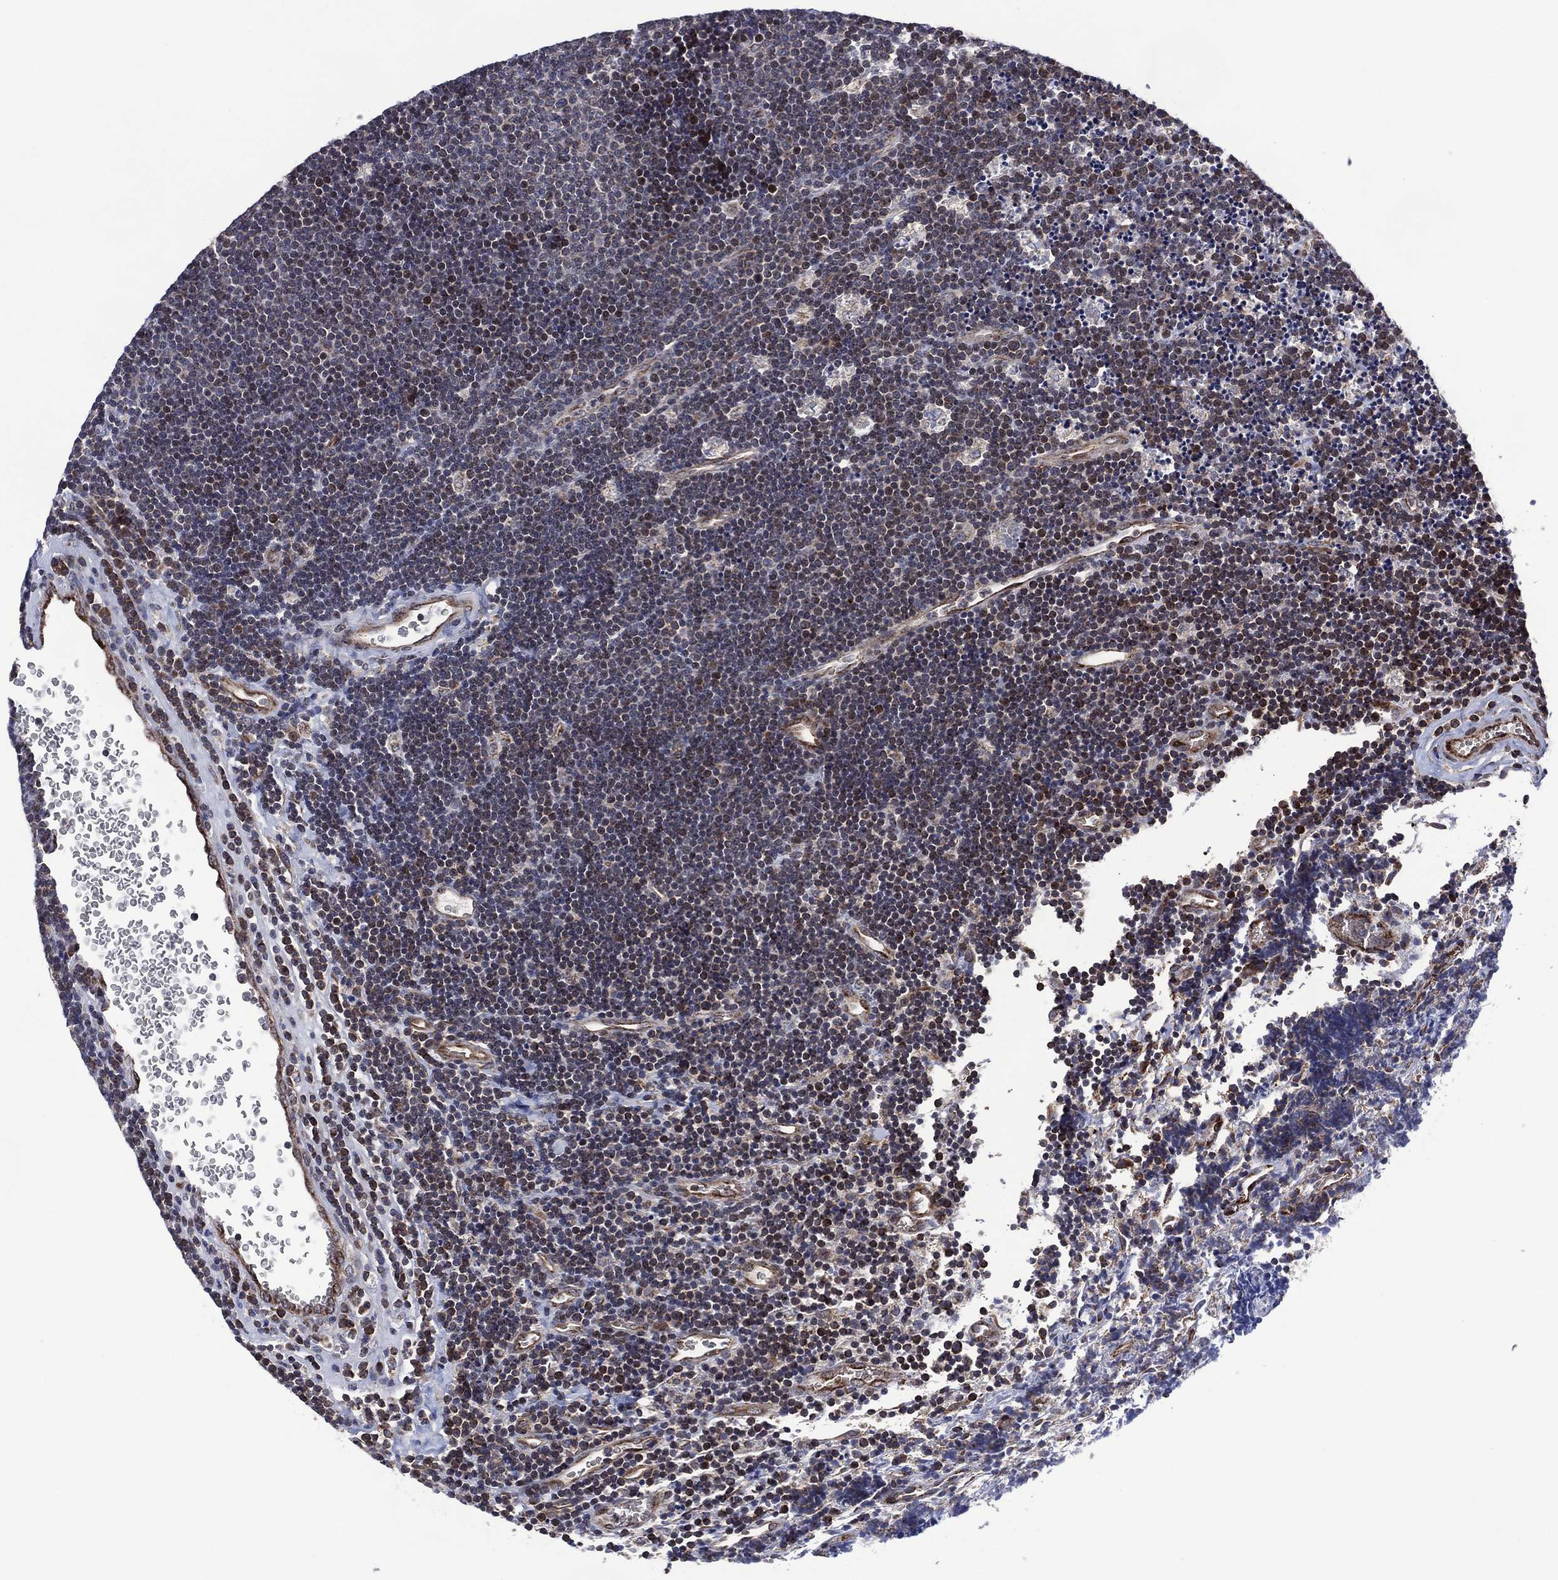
{"staining": {"intensity": "negative", "quantity": "none", "location": "none"}, "tissue": "lymphoma", "cell_type": "Tumor cells", "image_type": "cancer", "snomed": [{"axis": "morphology", "description": "Malignant lymphoma, non-Hodgkin's type, Low grade"}, {"axis": "topography", "description": "Brain"}], "caption": "Human malignant lymphoma, non-Hodgkin's type (low-grade) stained for a protein using immunohistochemistry shows no staining in tumor cells.", "gene": "HTD2", "patient": {"sex": "female", "age": 66}}